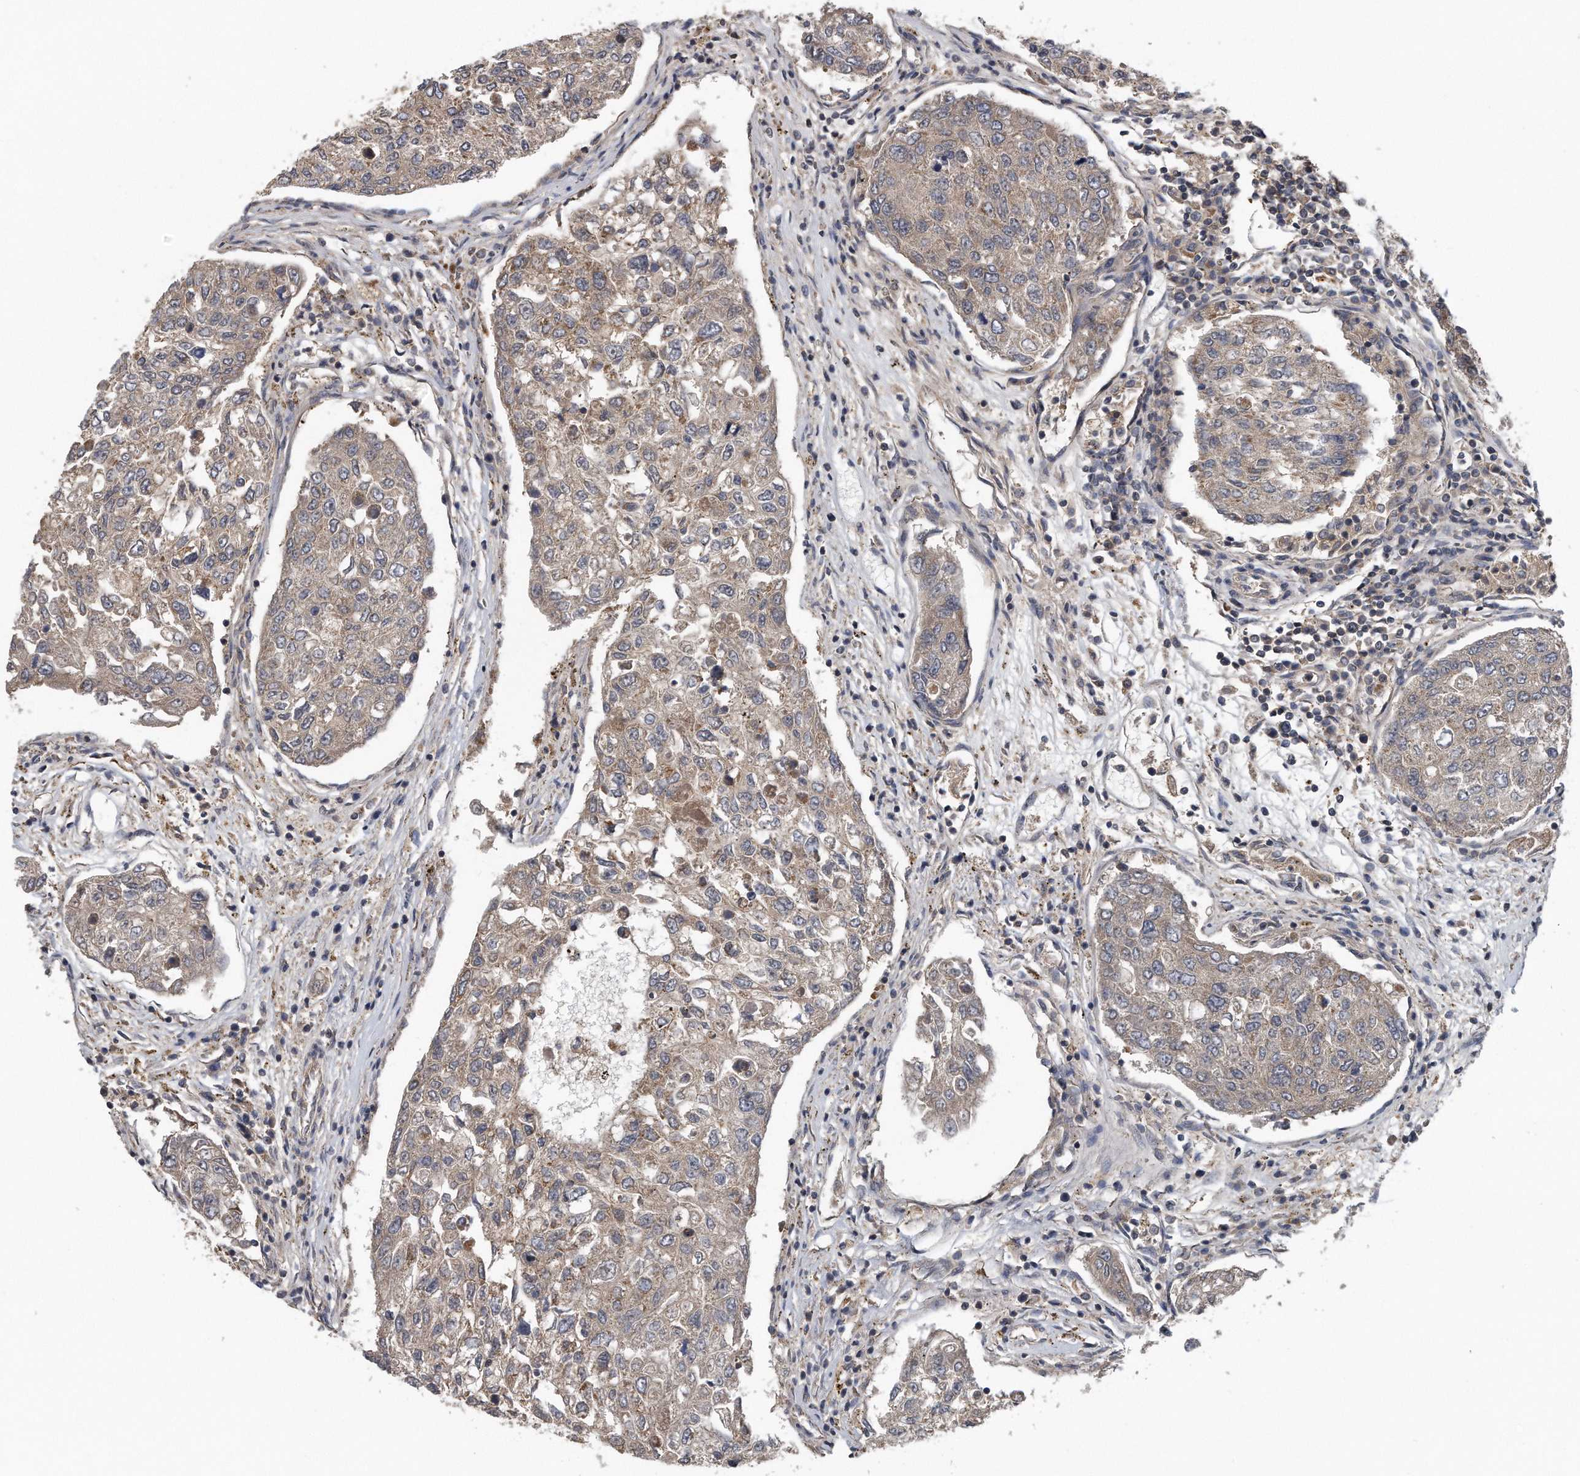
{"staining": {"intensity": "weak", "quantity": "<25%", "location": "cytoplasmic/membranous"}, "tissue": "urothelial cancer", "cell_type": "Tumor cells", "image_type": "cancer", "snomed": [{"axis": "morphology", "description": "Urothelial carcinoma, High grade"}, {"axis": "topography", "description": "Lymph node"}, {"axis": "topography", "description": "Urinary bladder"}], "caption": "High power microscopy image of an immunohistochemistry micrograph of urothelial carcinoma (high-grade), revealing no significant expression in tumor cells.", "gene": "ALPK2", "patient": {"sex": "male", "age": 51}}